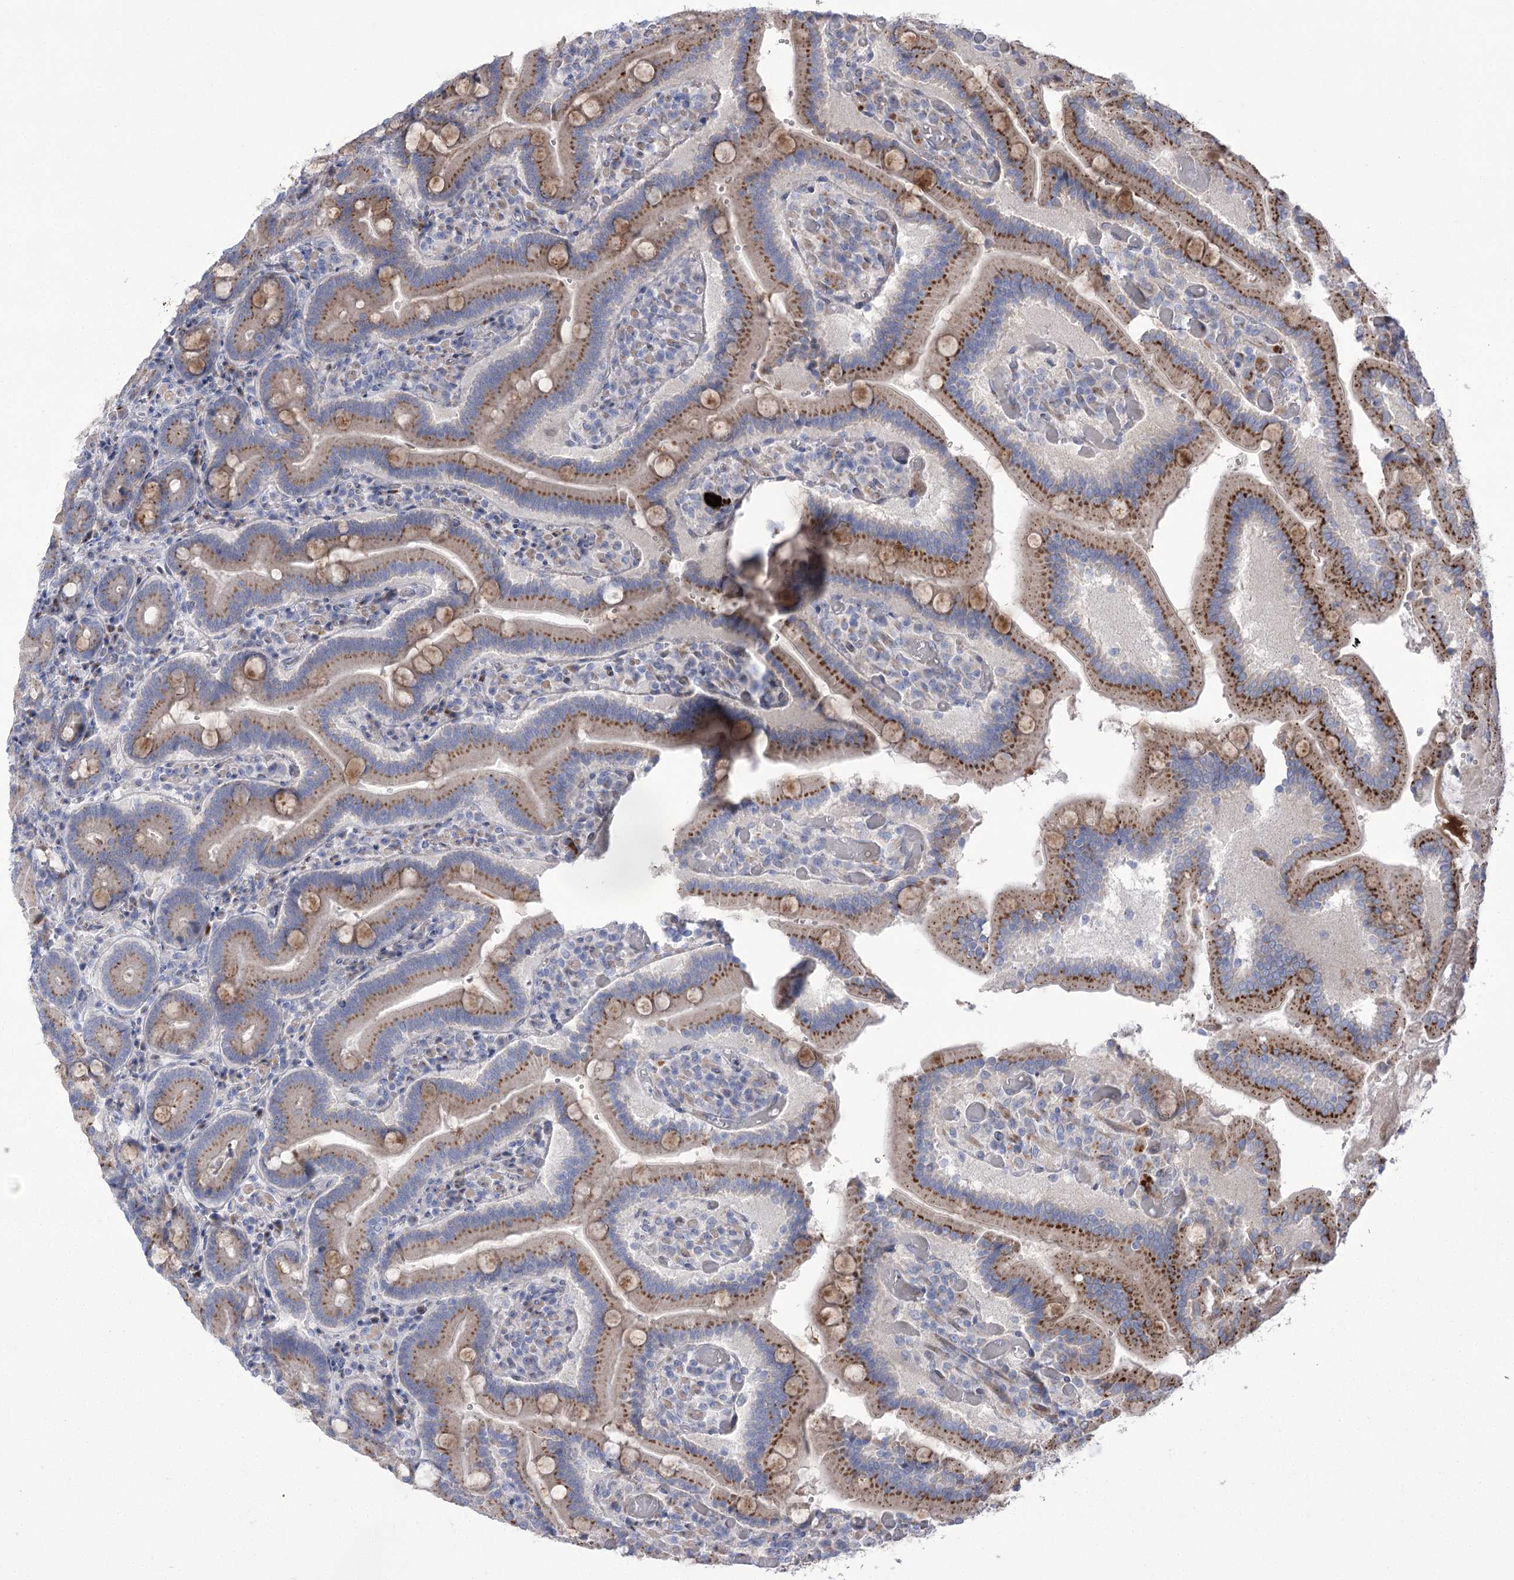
{"staining": {"intensity": "moderate", "quantity": ">75%", "location": "cytoplasmic/membranous"}, "tissue": "duodenum", "cell_type": "Glandular cells", "image_type": "normal", "snomed": [{"axis": "morphology", "description": "Normal tissue, NOS"}, {"axis": "topography", "description": "Duodenum"}], "caption": "Immunohistochemistry (IHC) staining of unremarkable duodenum, which shows medium levels of moderate cytoplasmic/membranous staining in about >75% of glandular cells indicating moderate cytoplasmic/membranous protein expression. The staining was performed using DAB (3,3'-diaminobenzidine) (brown) for protein detection and nuclei were counterstained in hematoxylin (blue).", "gene": "NME7", "patient": {"sex": "female", "age": 62}}